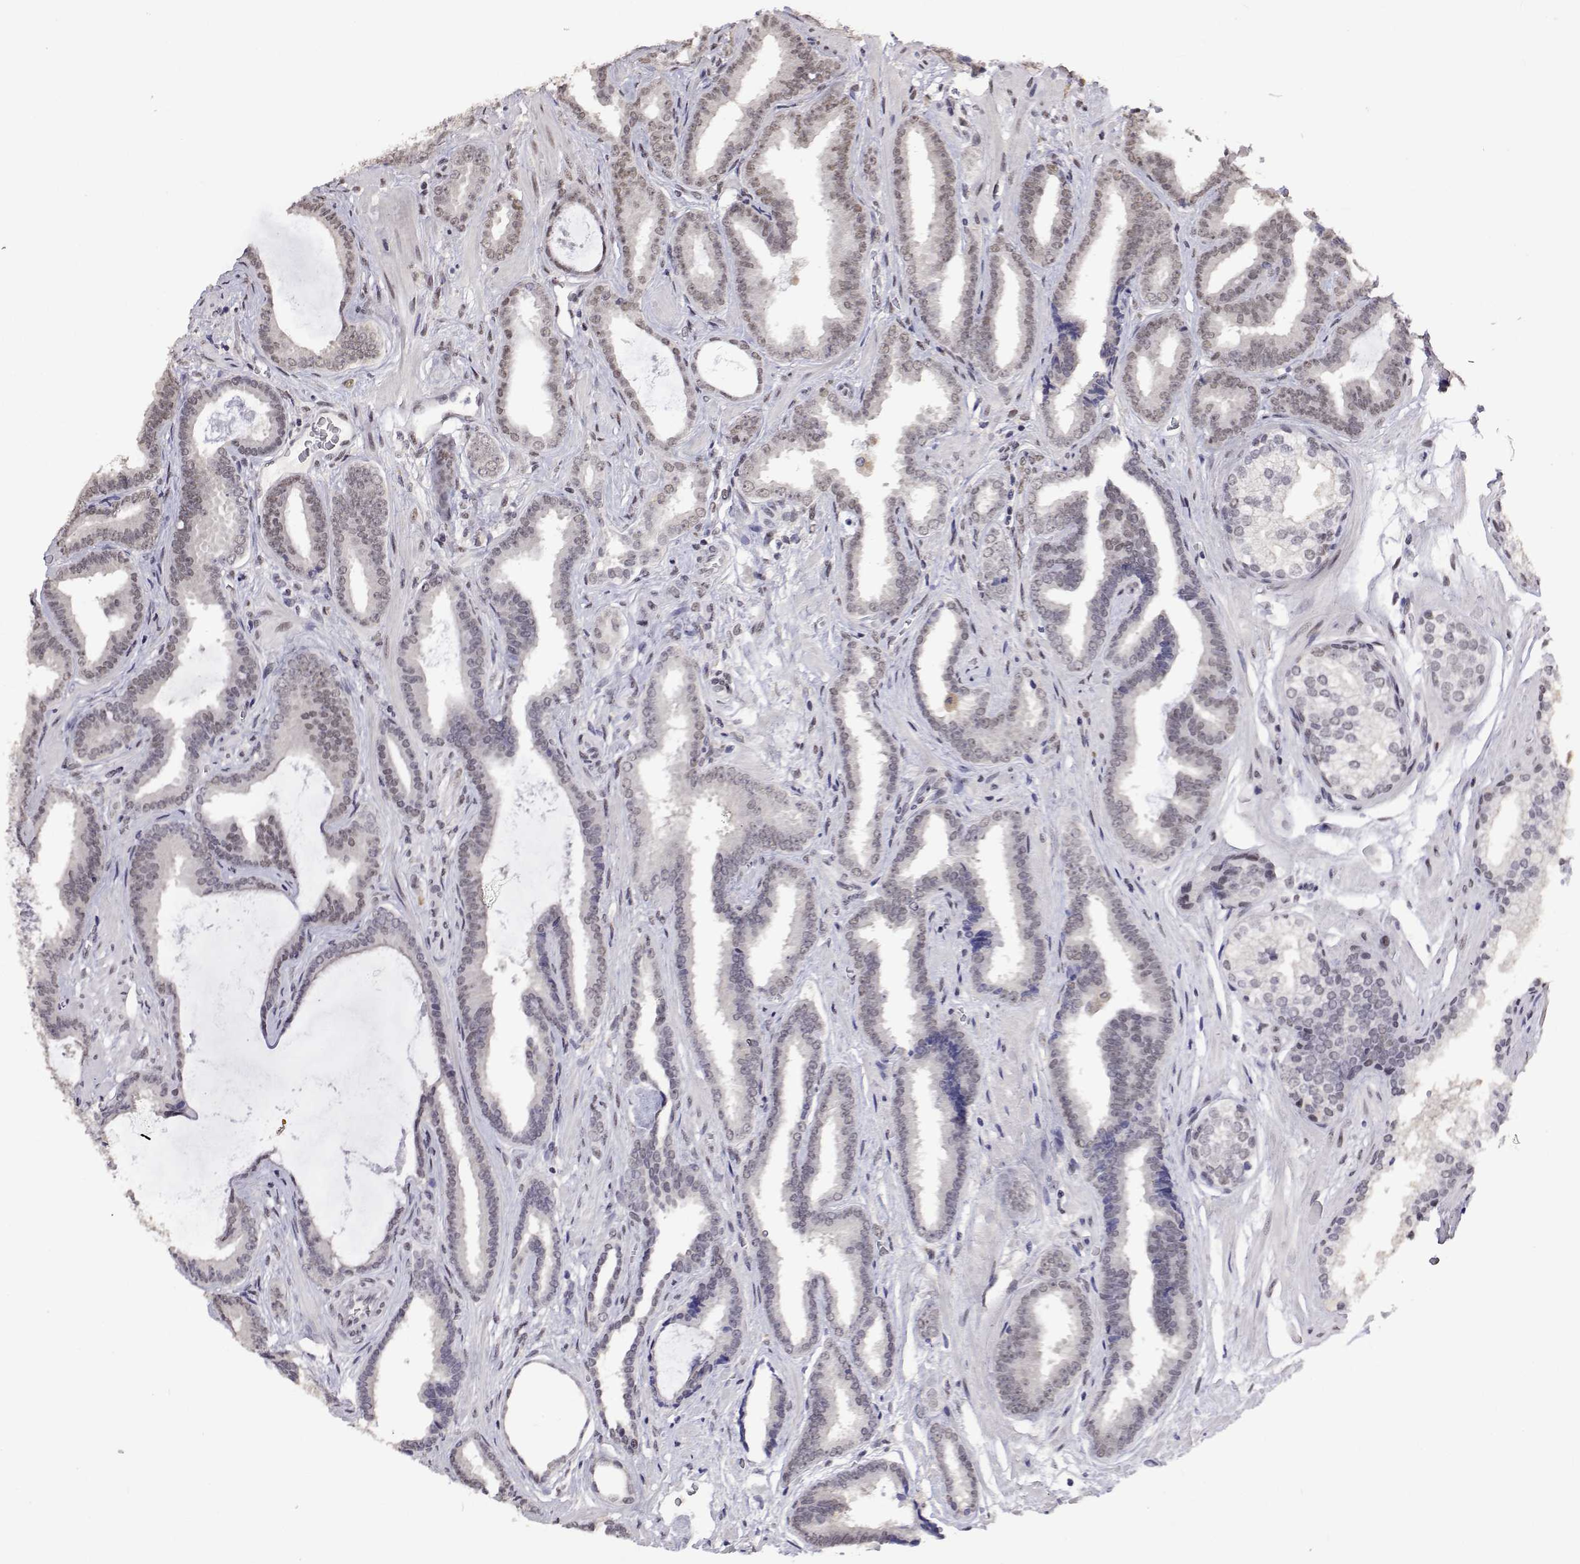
{"staining": {"intensity": "weak", "quantity": "<25%", "location": "nuclear"}, "tissue": "prostate cancer", "cell_type": "Tumor cells", "image_type": "cancer", "snomed": [{"axis": "morphology", "description": "Adenocarcinoma, Low grade"}, {"axis": "topography", "description": "Prostate"}], "caption": "Immunohistochemical staining of prostate low-grade adenocarcinoma demonstrates no significant positivity in tumor cells.", "gene": "HNRNPA0", "patient": {"sex": "male", "age": 63}}